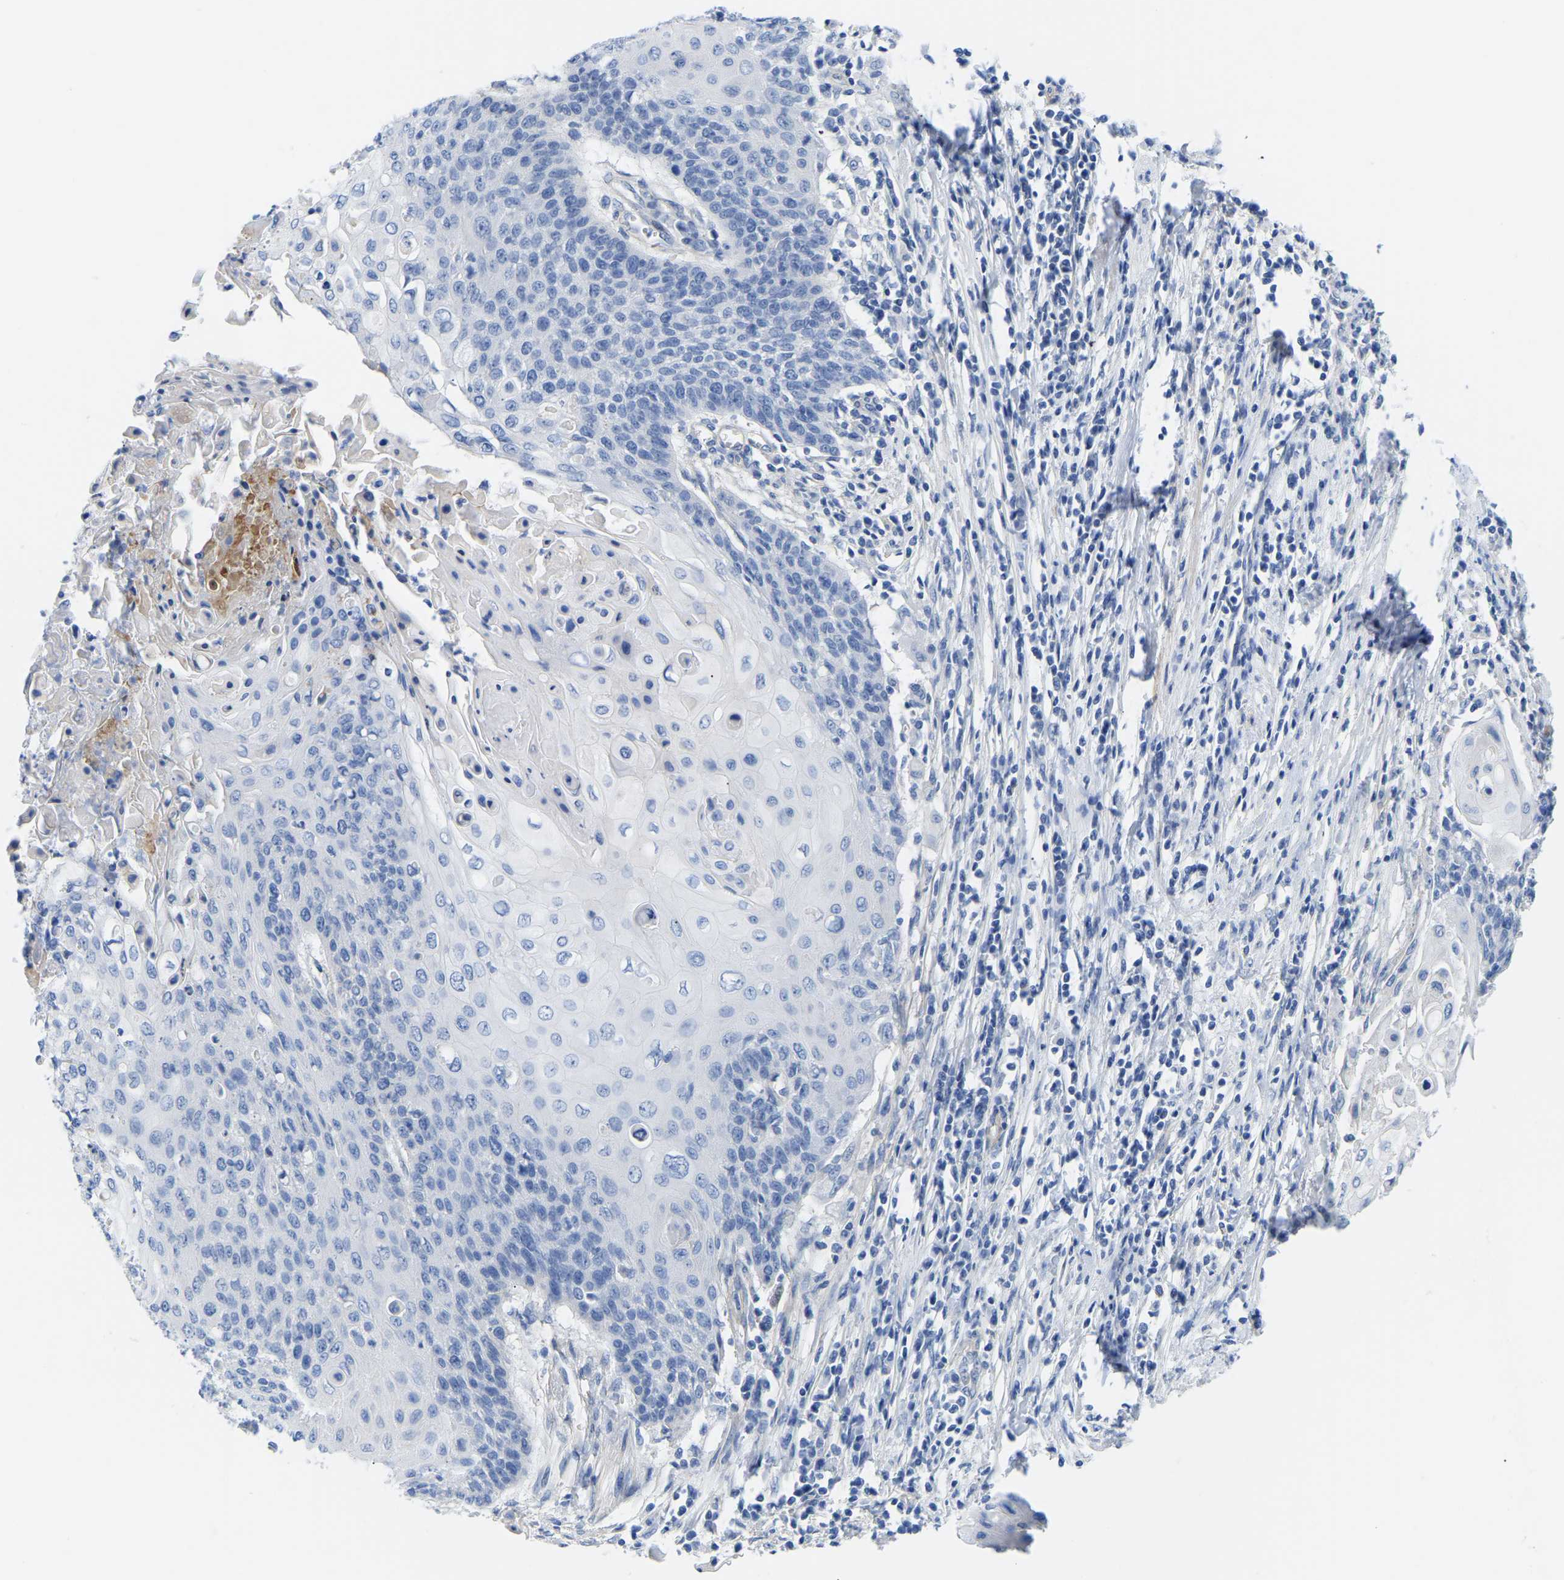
{"staining": {"intensity": "negative", "quantity": "none", "location": "none"}, "tissue": "cervical cancer", "cell_type": "Tumor cells", "image_type": "cancer", "snomed": [{"axis": "morphology", "description": "Squamous cell carcinoma, NOS"}, {"axis": "topography", "description": "Cervix"}], "caption": "Immunohistochemistry of human cervical cancer (squamous cell carcinoma) shows no staining in tumor cells. (Brightfield microscopy of DAB (3,3'-diaminobenzidine) immunohistochemistry (IHC) at high magnification).", "gene": "UPK3A", "patient": {"sex": "female", "age": 39}}